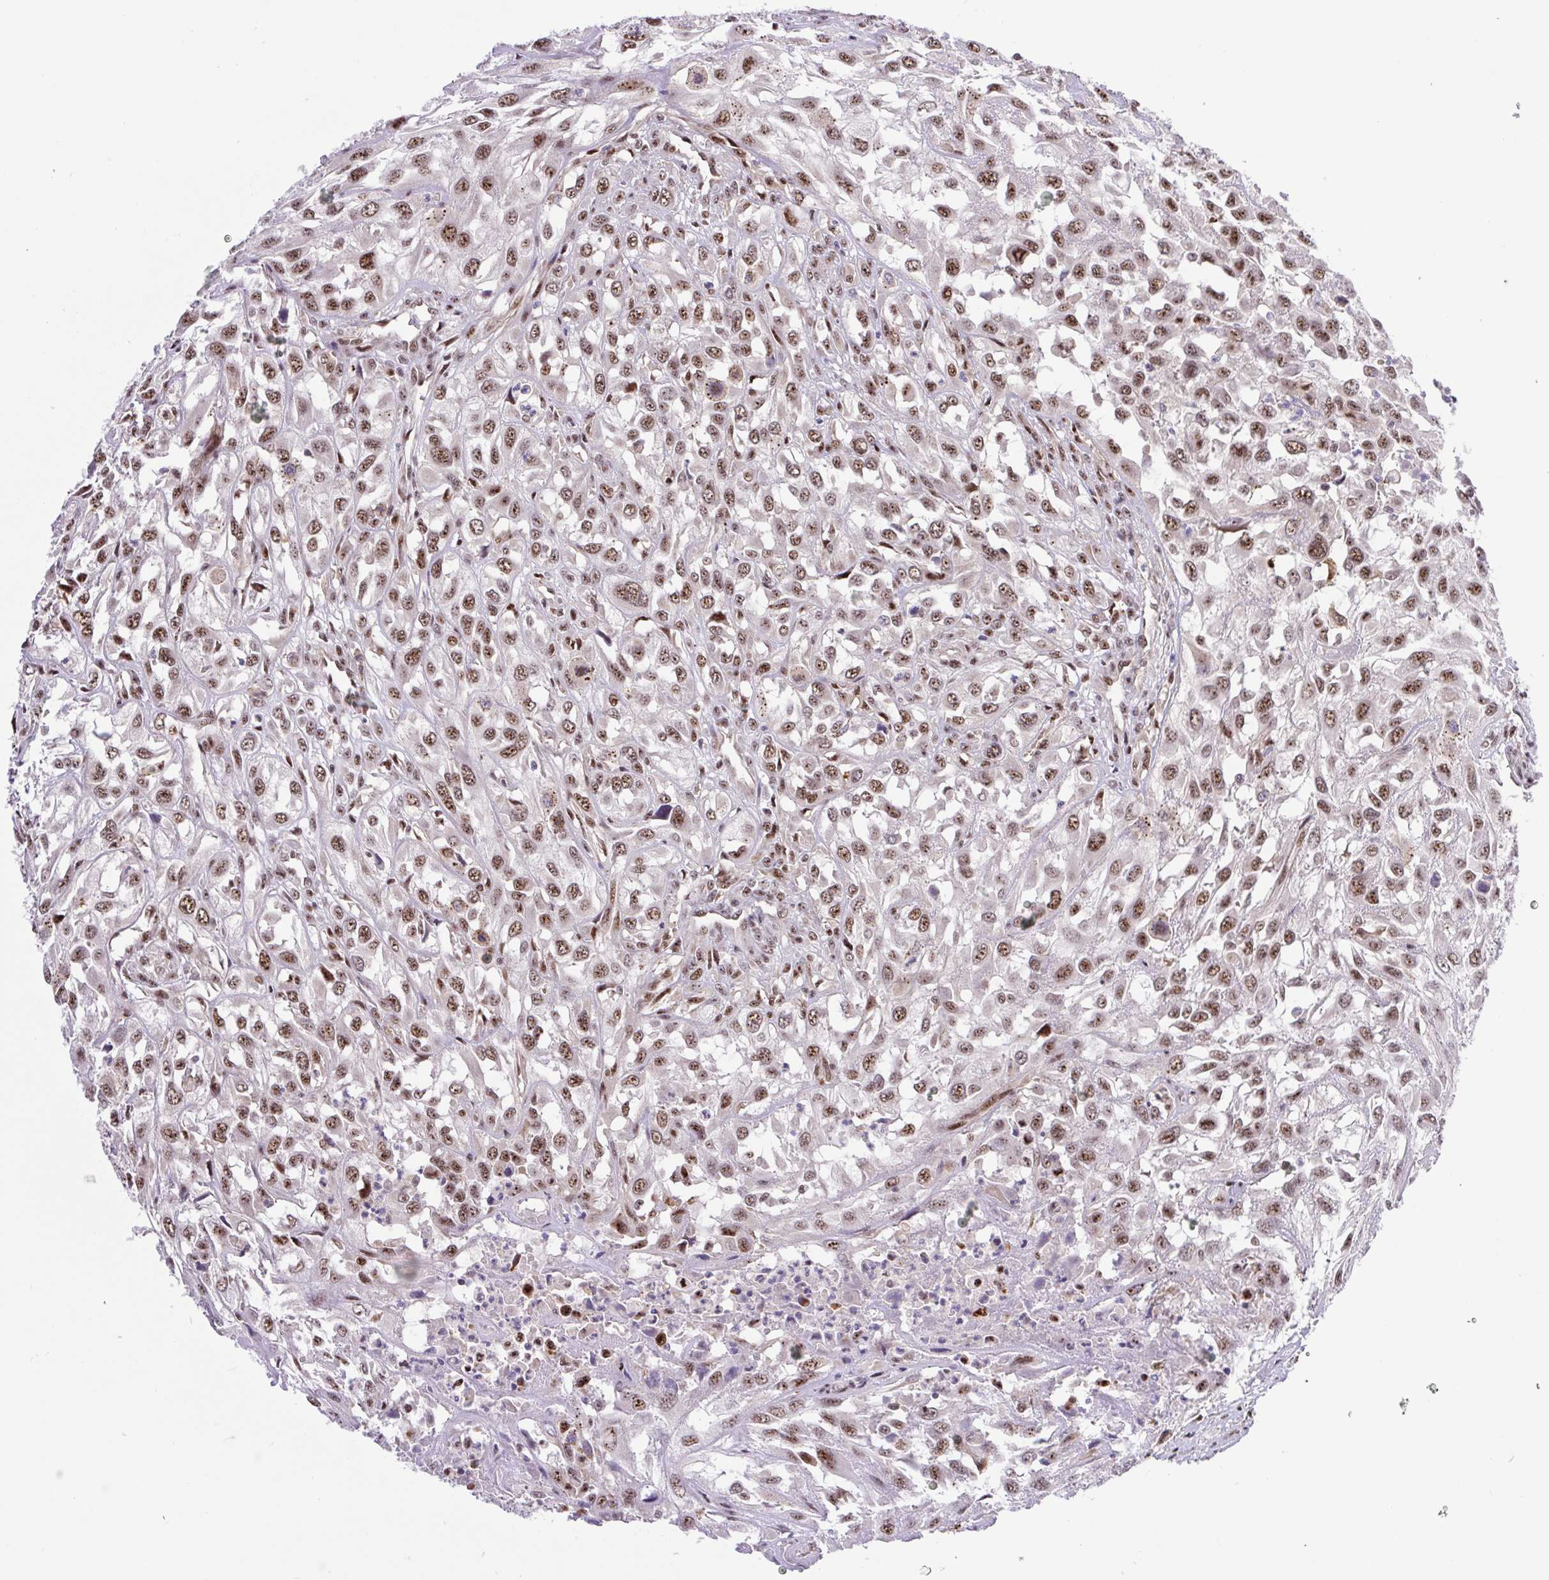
{"staining": {"intensity": "moderate", "quantity": ">75%", "location": "nuclear"}, "tissue": "urothelial cancer", "cell_type": "Tumor cells", "image_type": "cancer", "snomed": [{"axis": "morphology", "description": "Urothelial carcinoma, High grade"}, {"axis": "topography", "description": "Urinary bladder"}], "caption": "Immunohistochemical staining of urothelial carcinoma (high-grade) reveals medium levels of moderate nuclear staining in about >75% of tumor cells.", "gene": "ERG", "patient": {"sex": "male", "age": 67}}